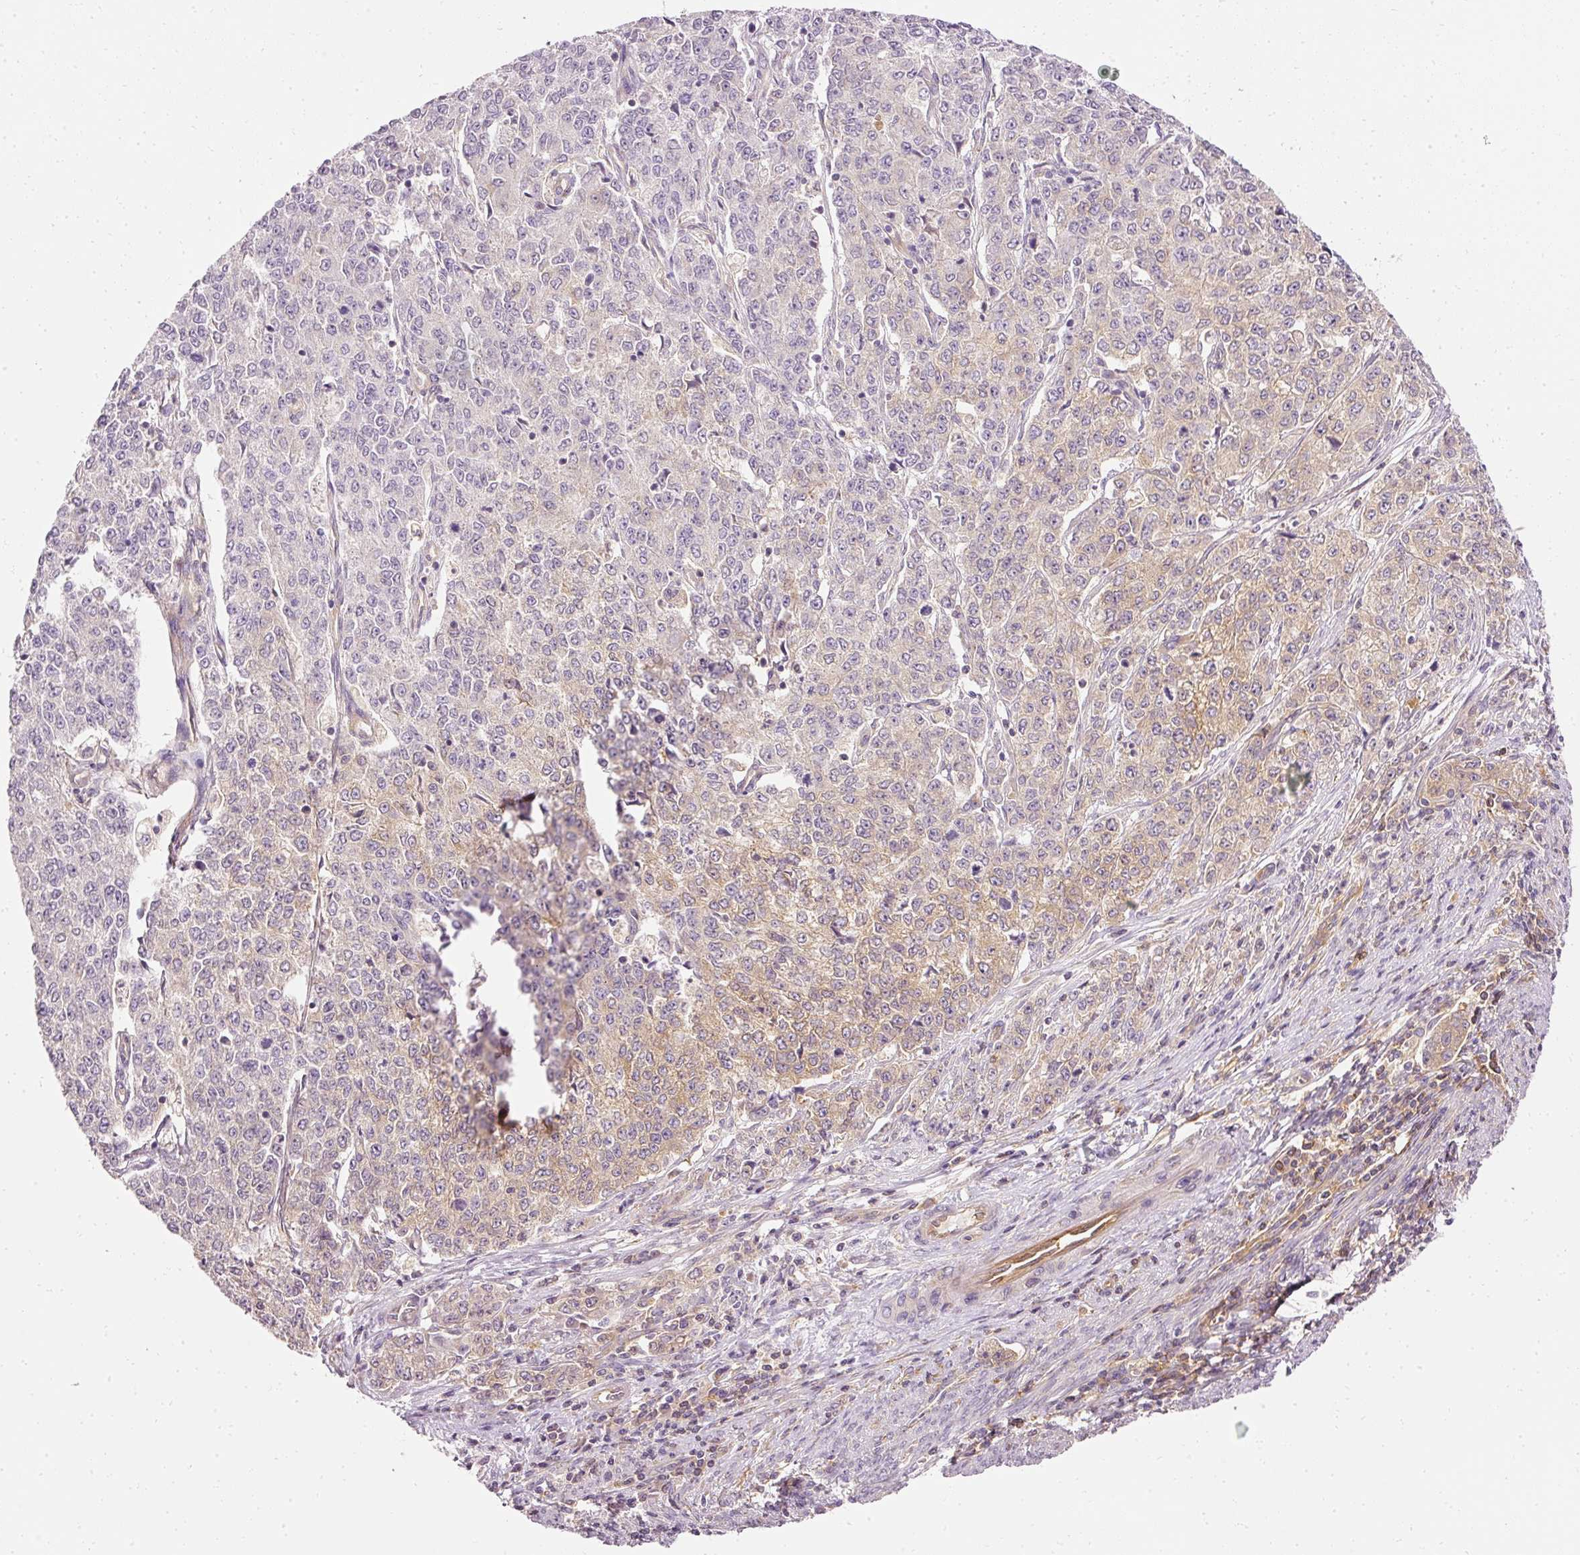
{"staining": {"intensity": "weak", "quantity": "<25%", "location": "cytoplasmic/membranous"}, "tissue": "endometrial cancer", "cell_type": "Tumor cells", "image_type": "cancer", "snomed": [{"axis": "morphology", "description": "Adenocarcinoma, NOS"}, {"axis": "topography", "description": "Endometrium"}], "caption": "Immunohistochemical staining of human endometrial cancer (adenocarcinoma) exhibits no significant positivity in tumor cells.", "gene": "ARMH3", "patient": {"sex": "female", "age": 50}}